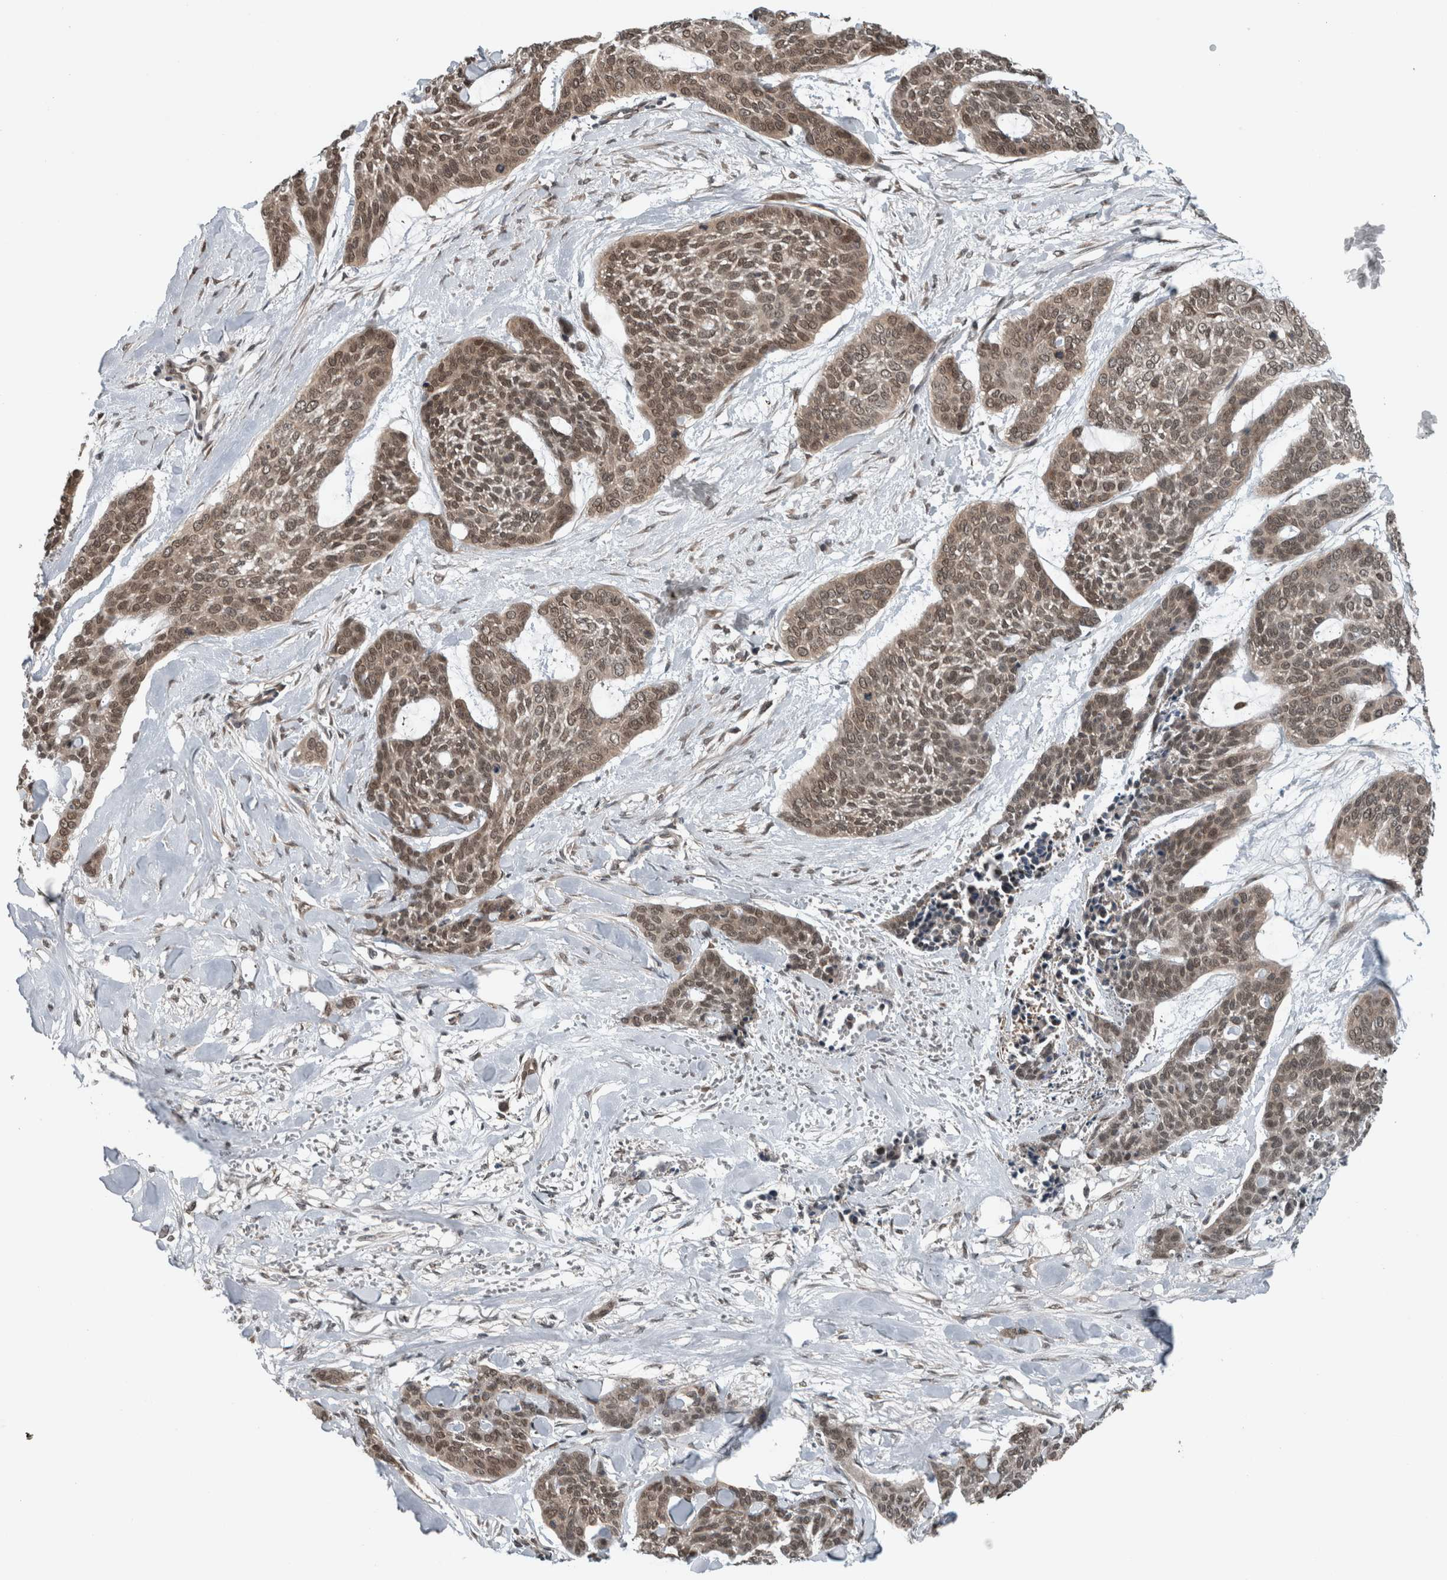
{"staining": {"intensity": "moderate", "quantity": ">75%", "location": "nuclear"}, "tissue": "skin cancer", "cell_type": "Tumor cells", "image_type": "cancer", "snomed": [{"axis": "morphology", "description": "Basal cell carcinoma"}, {"axis": "topography", "description": "Skin"}], "caption": "Immunohistochemical staining of skin basal cell carcinoma displays medium levels of moderate nuclear expression in approximately >75% of tumor cells.", "gene": "SPAG7", "patient": {"sex": "female", "age": 64}}